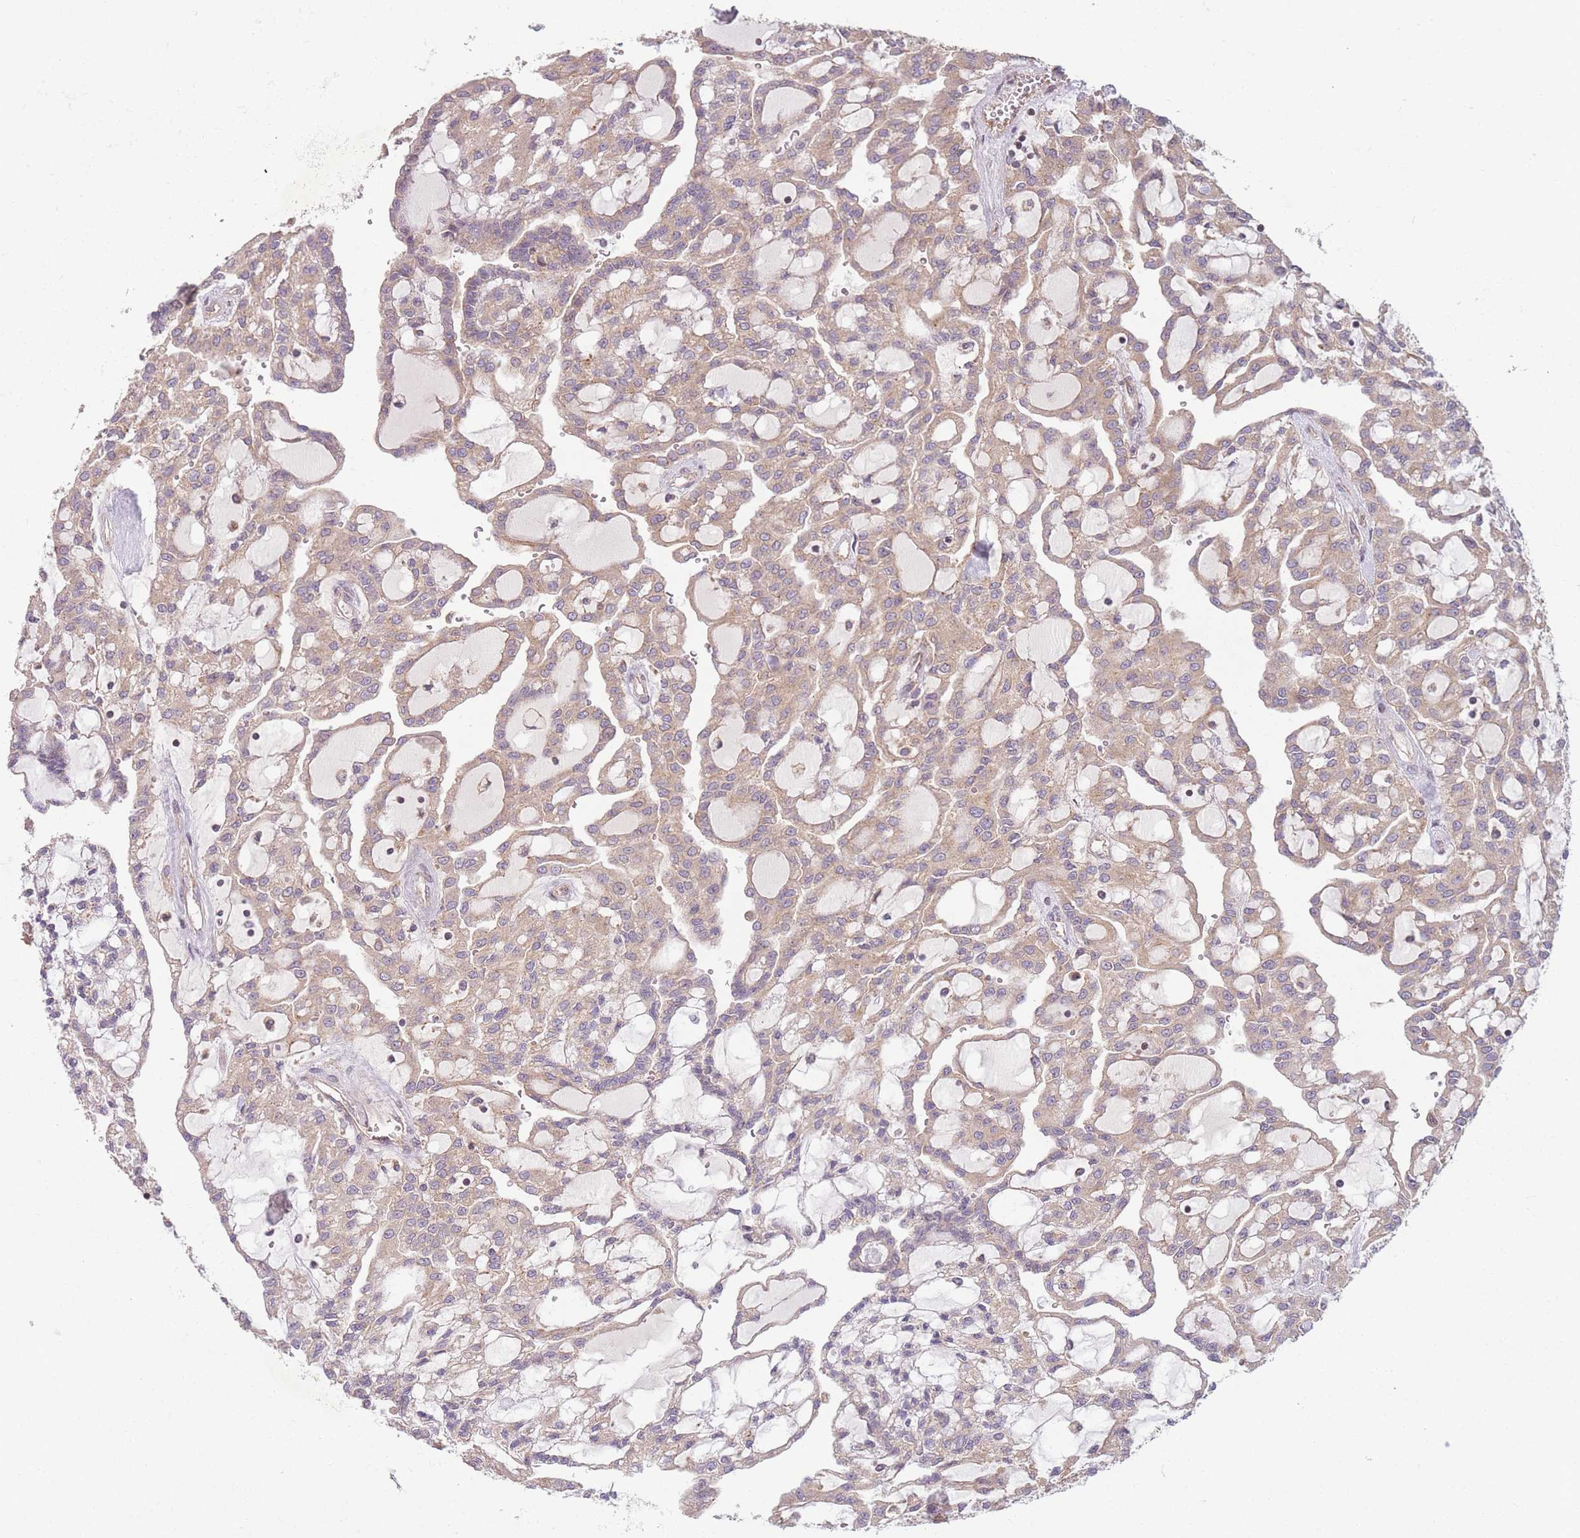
{"staining": {"intensity": "weak", "quantity": ">75%", "location": "cytoplasmic/membranous"}, "tissue": "renal cancer", "cell_type": "Tumor cells", "image_type": "cancer", "snomed": [{"axis": "morphology", "description": "Adenocarcinoma, NOS"}, {"axis": "topography", "description": "Kidney"}], "caption": "Renal adenocarcinoma stained with DAB immunohistochemistry shows low levels of weak cytoplasmic/membranous expression in approximately >75% of tumor cells.", "gene": "WASHC2A", "patient": {"sex": "male", "age": 63}}